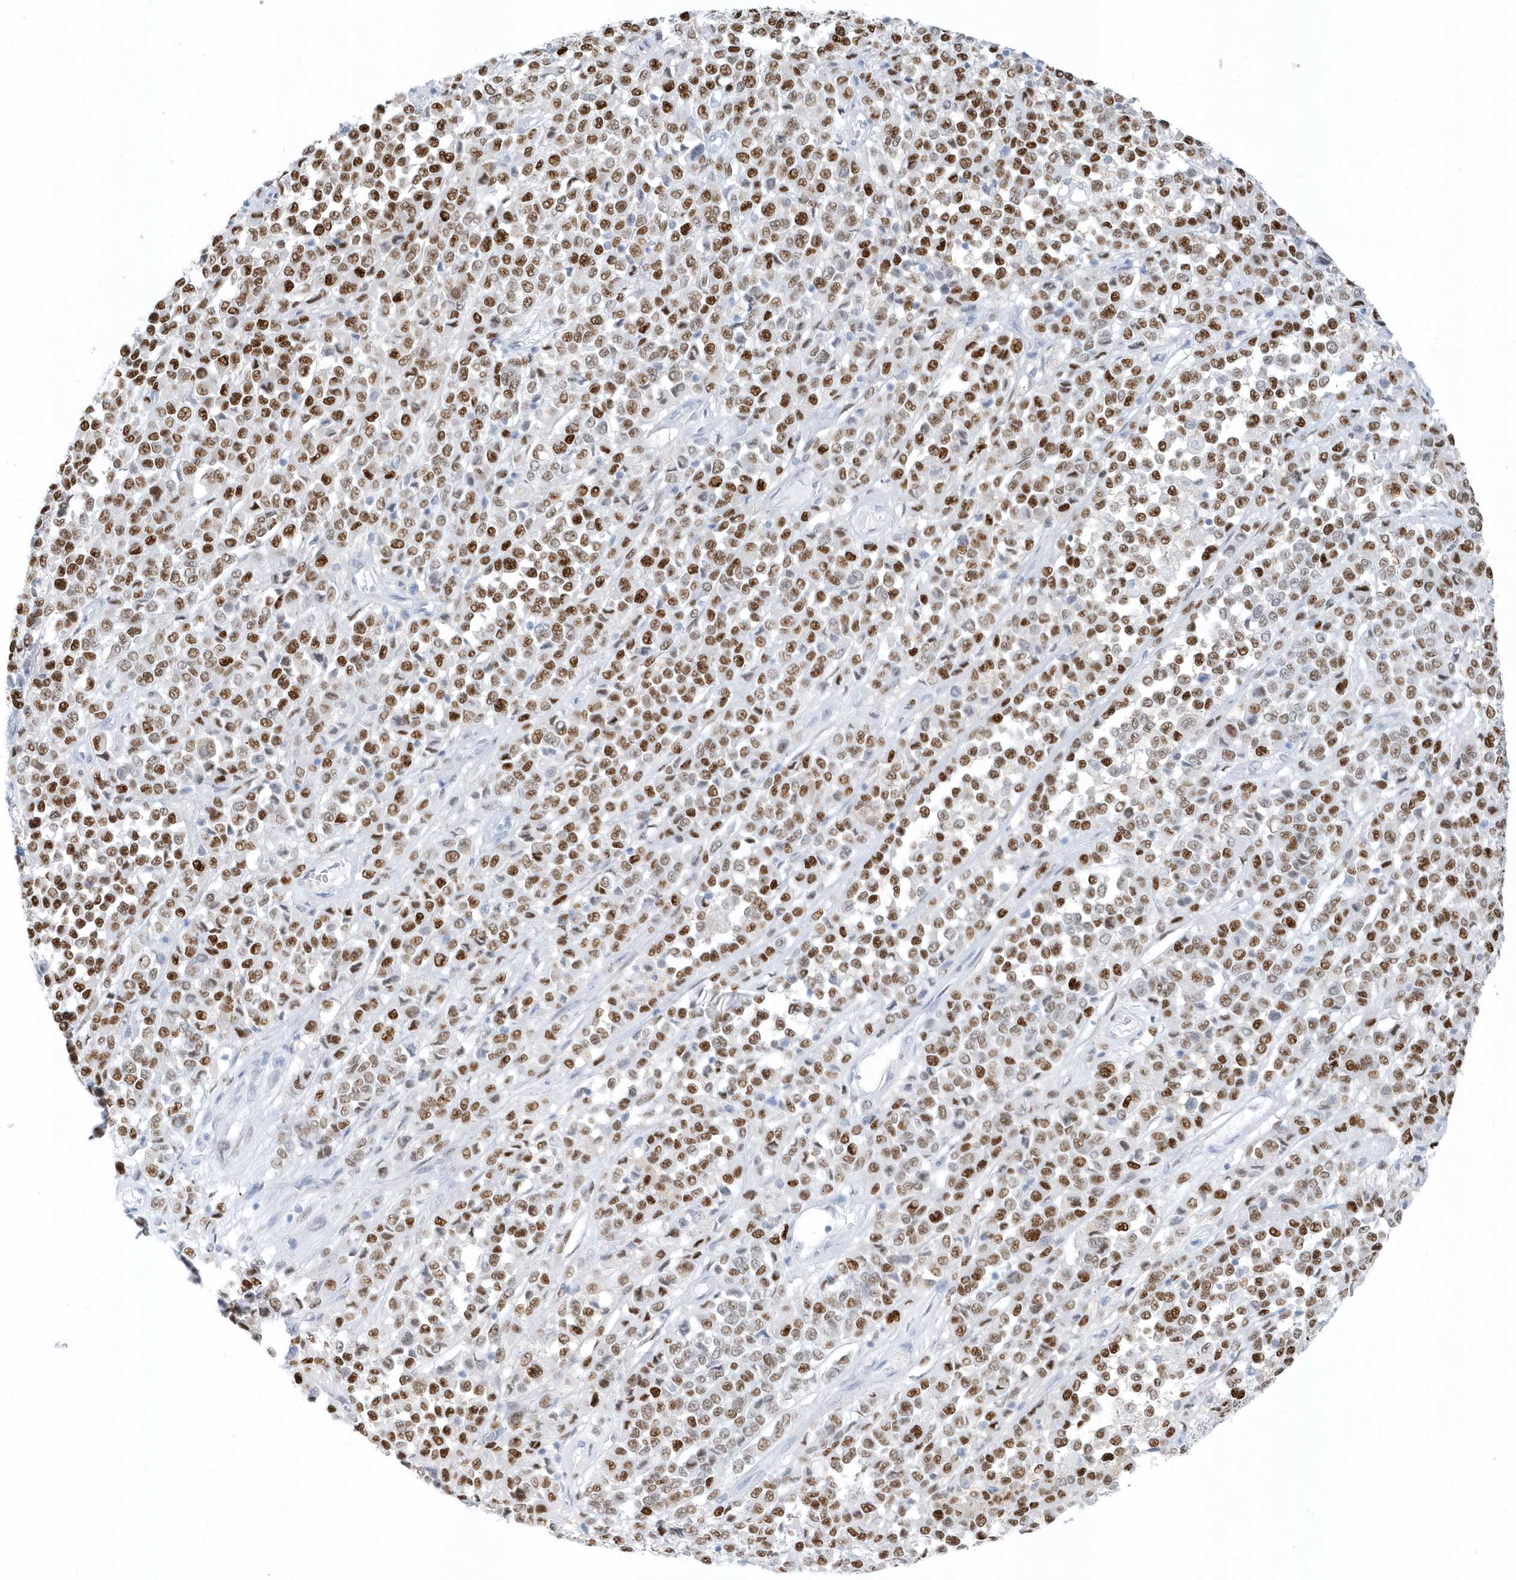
{"staining": {"intensity": "moderate", "quantity": ">75%", "location": "nuclear"}, "tissue": "melanoma", "cell_type": "Tumor cells", "image_type": "cancer", "snomed": [{"axis": "morphology", "description": "Malignant melanoma, Metastatic site"}, {"axis": "topography", "description": "Pancreas"}], "caption": "Tumor cells reveal medium levels of moderate nuclear staining in approximately >75% of cells in human melanoma.", "gene": "SMIM34", "patient": {"sex": "female", "age": 30}}